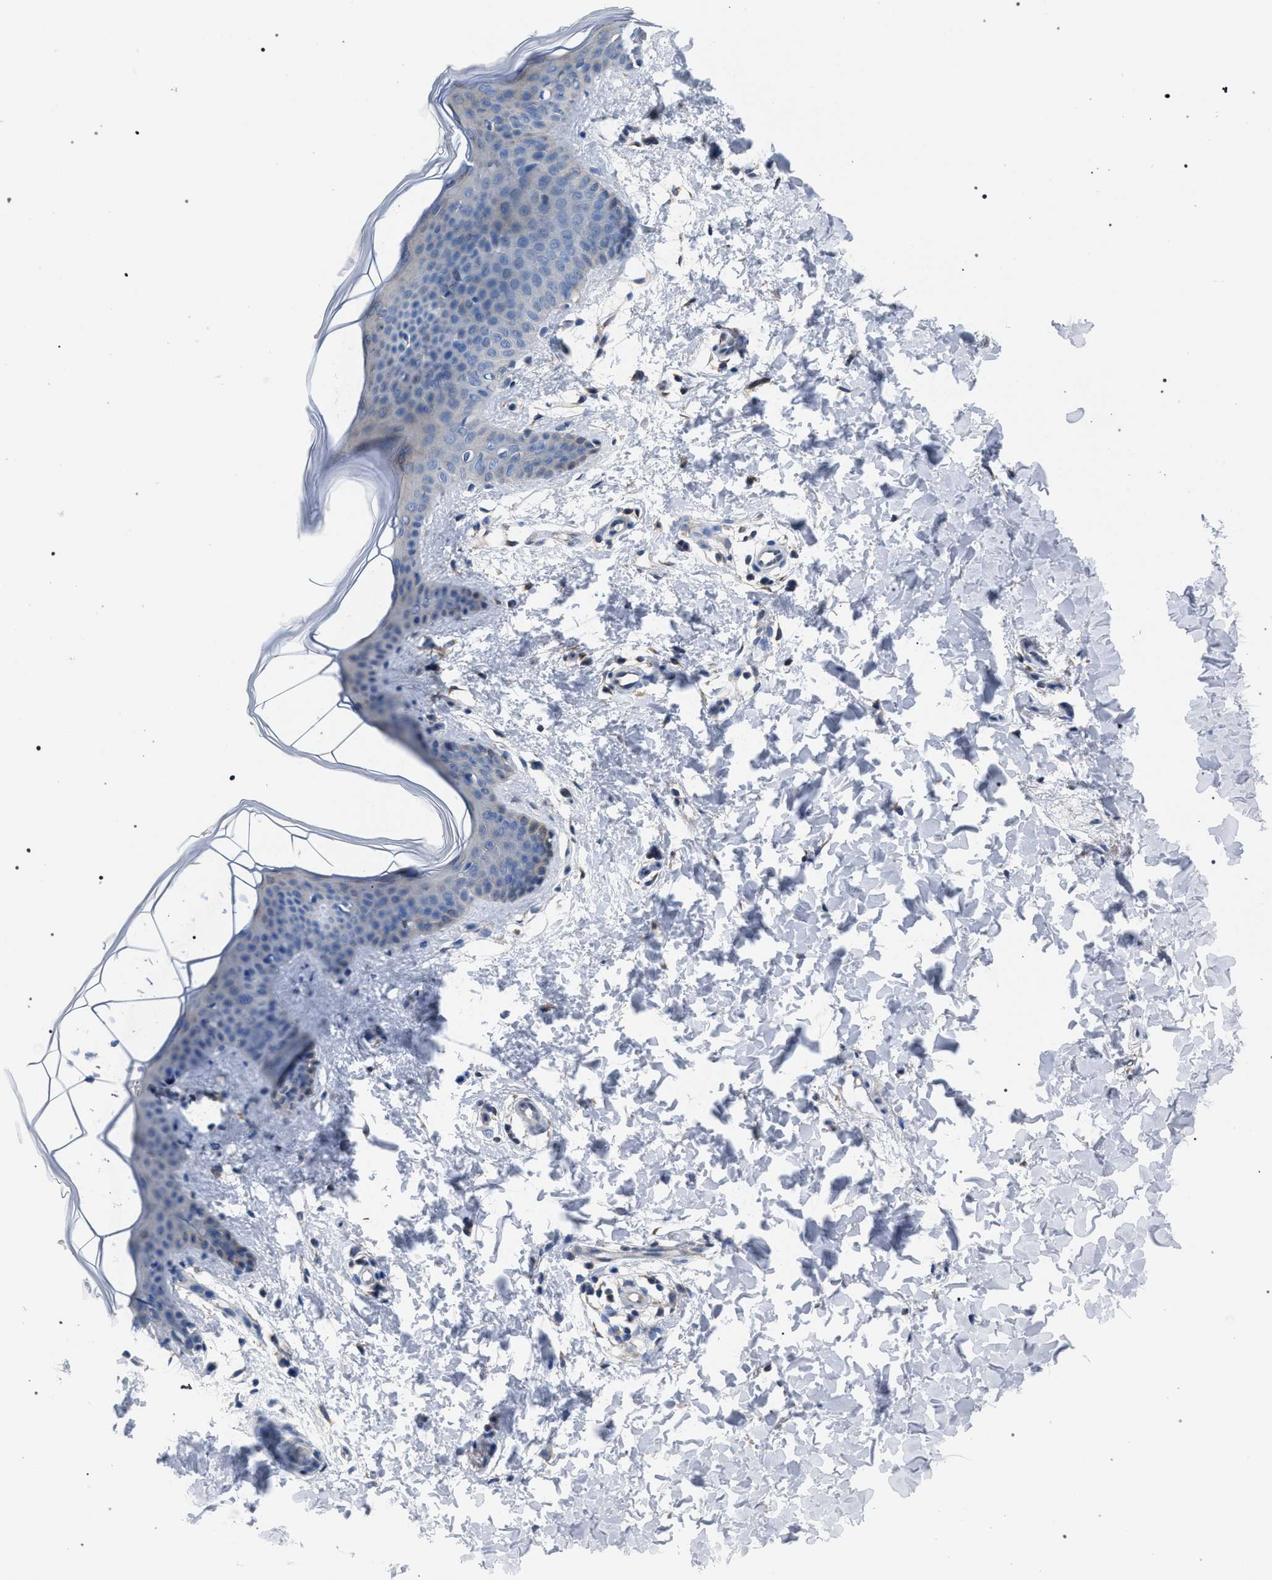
{"staining": {"intensity": "negative", "quantity": "none", "location": "none"}, "tissue": "skin", "cell_type": "Fibroblasts", "image_type": "normal", "snomed": [{"axis": "morphology", "description": "Normal tissue, NOS"}, {"axis": "topography", "description": "Skin"}], "caption": "Protein analysis of benign skin displays no significant staining in fibroblasts. The staining is performed using DAB (3,3'-diaminobenzidine) brown chromogen with nuclei counter-stained in using hematoxylin.", "gene": "CRYZ", "patient": {"sex": "female", "age": 17}}